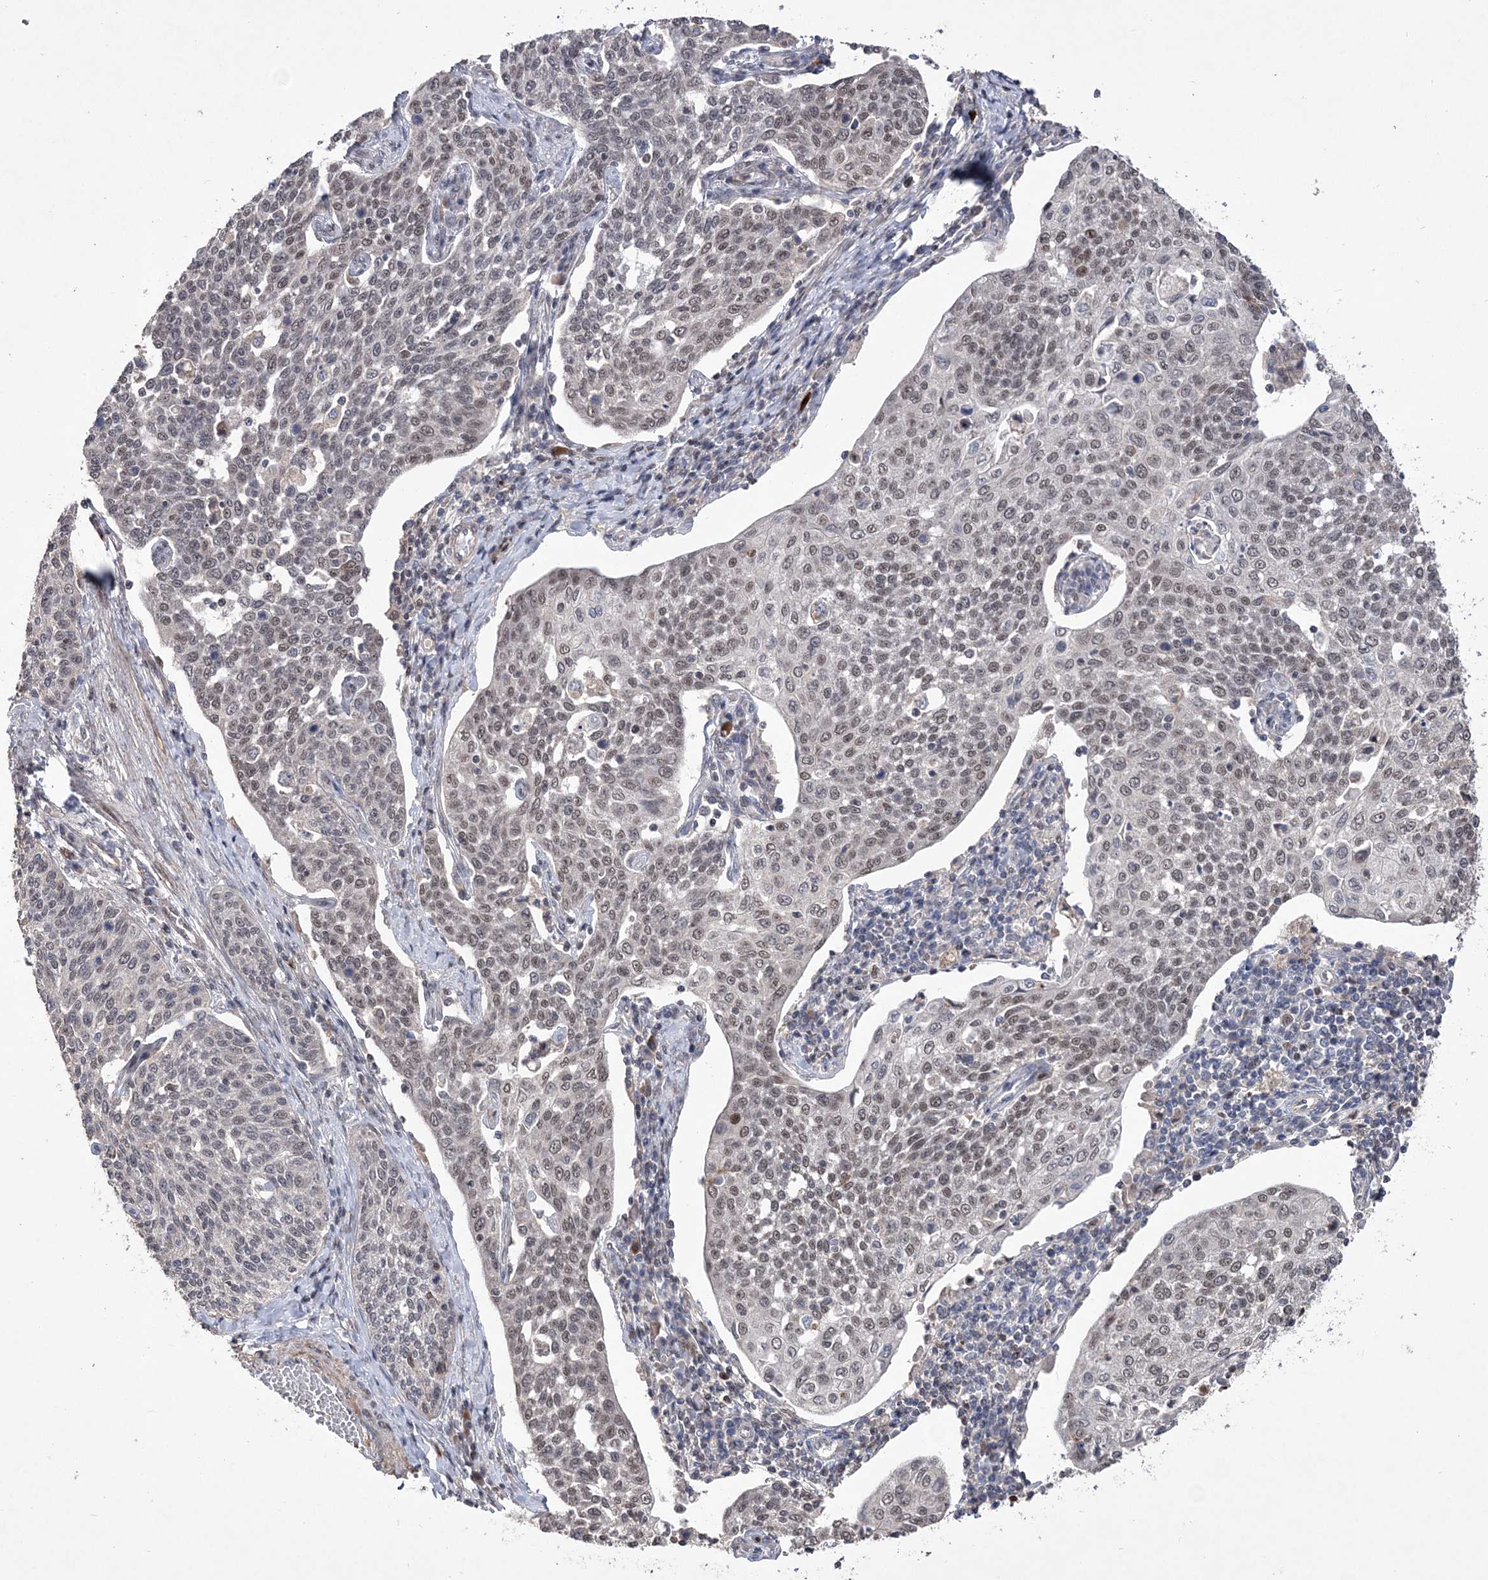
{"staining": {"intensity": "weak", "quantity": "25%-75%", "location": "nuclear"}, "tissue": "cervical cancer", "cell_type": "Tumor cells", "image_type": "cancer", "snomed": [{"axis": "morphology", "description": "Squamous cell carcinoma, NOS"}, {"axis": "topography", "description": "Cervix"}], "caption": "Immunohistochemical staining of human cervical squamous cell carcinoma shows low levels of weak nuclear staining in approximately 25%-75% of tumor cells.", "gene": "BOD1L1", "patient": {"sex": "female", "age": 34}}